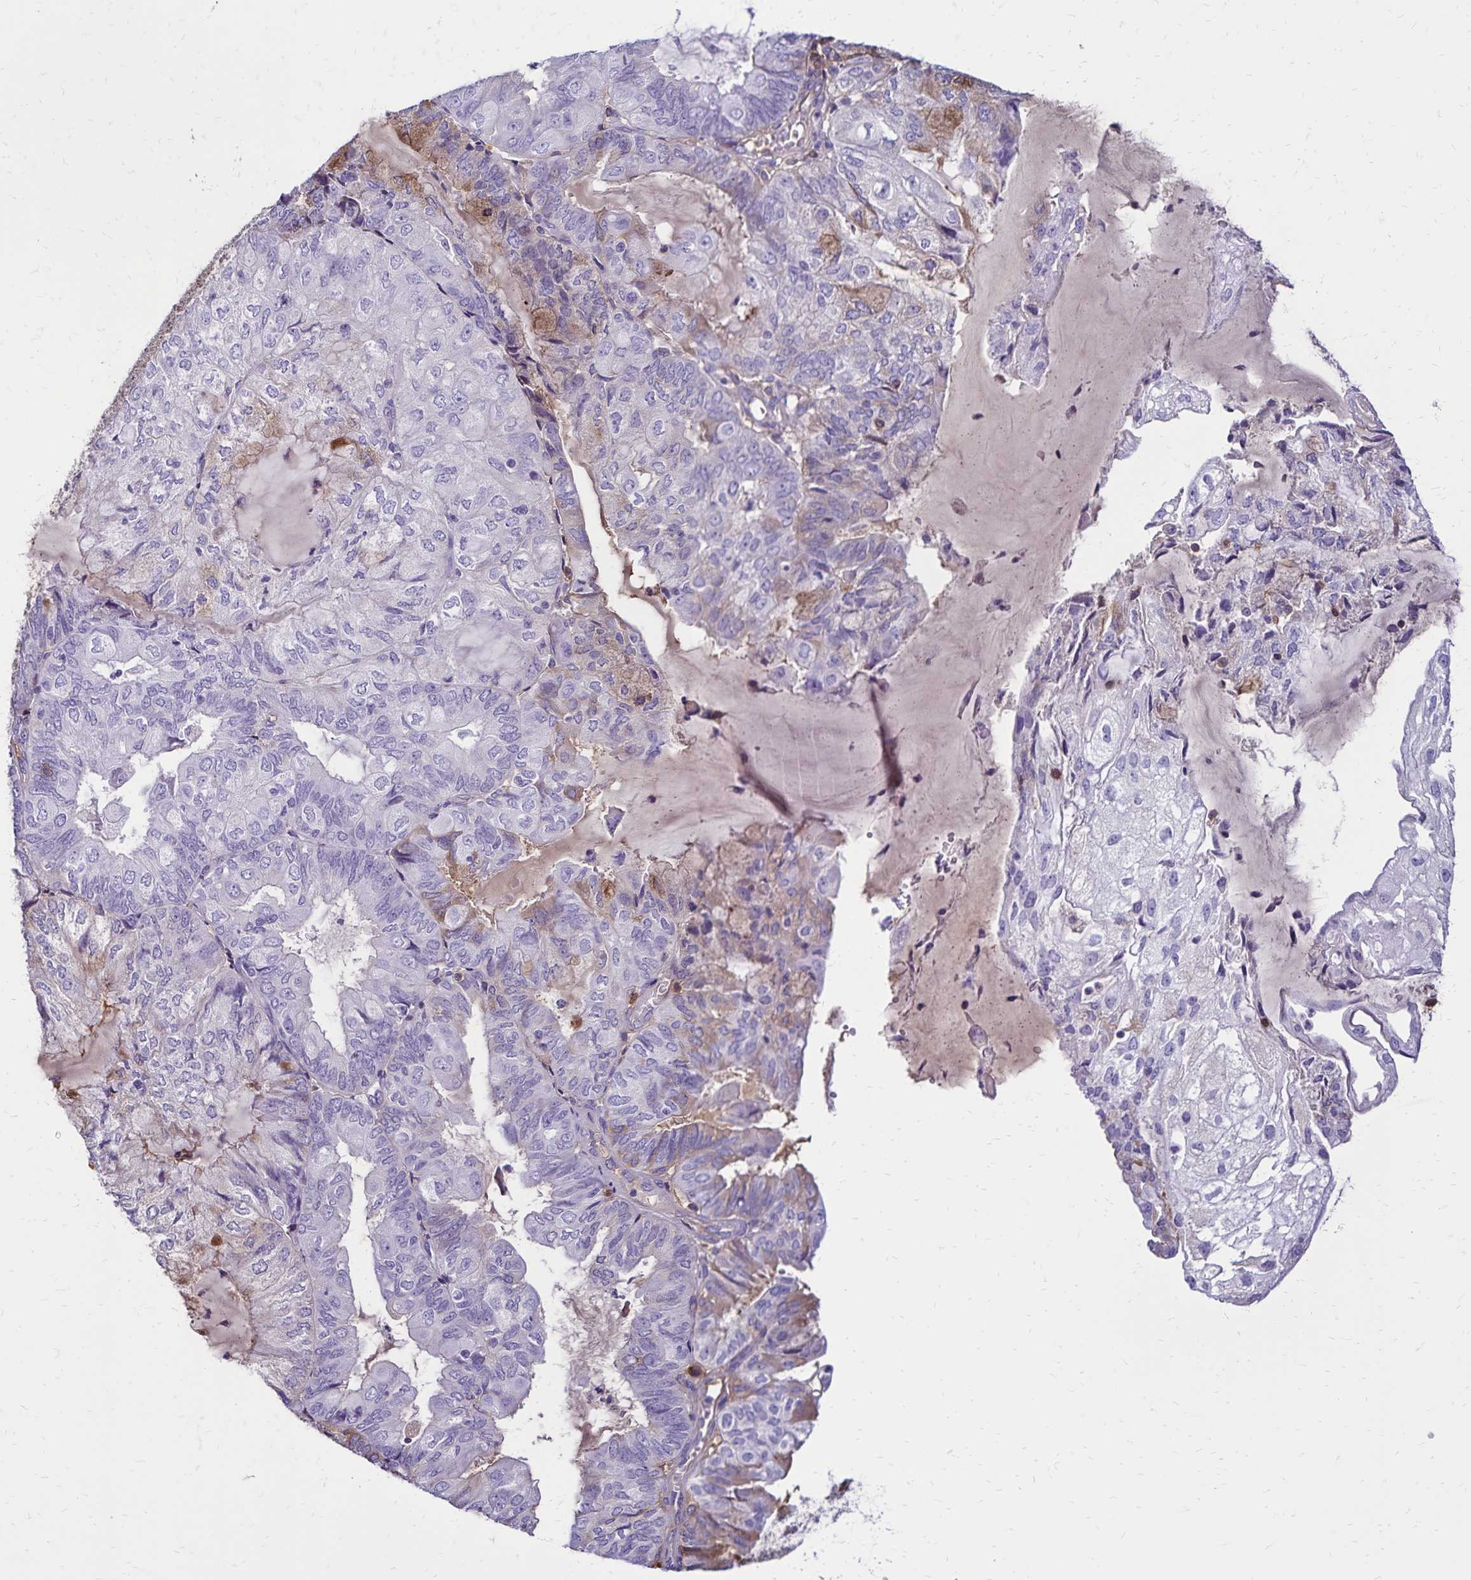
{"staining": {"intensity": "negative", "quantity": "none", "location": "none"}, "tissue": "endometrial cancer", "cell_type": "Tumor cells", "image_type": "cancer", "snomed": [{"axis": "morphology", "description": "Adenocarcinoma, NOS"}, {"axis": "topography", "description": "Endometrium"}], "caption": "An immunohistochemistry (IHC) photomicrograph of adenocarcinoma (endometrial) is shown. There is no staining in tumor cells of adenocarcinoma (endometrial).", "gene": "CD27", "patient": {"sex": "female", "age": 81}}